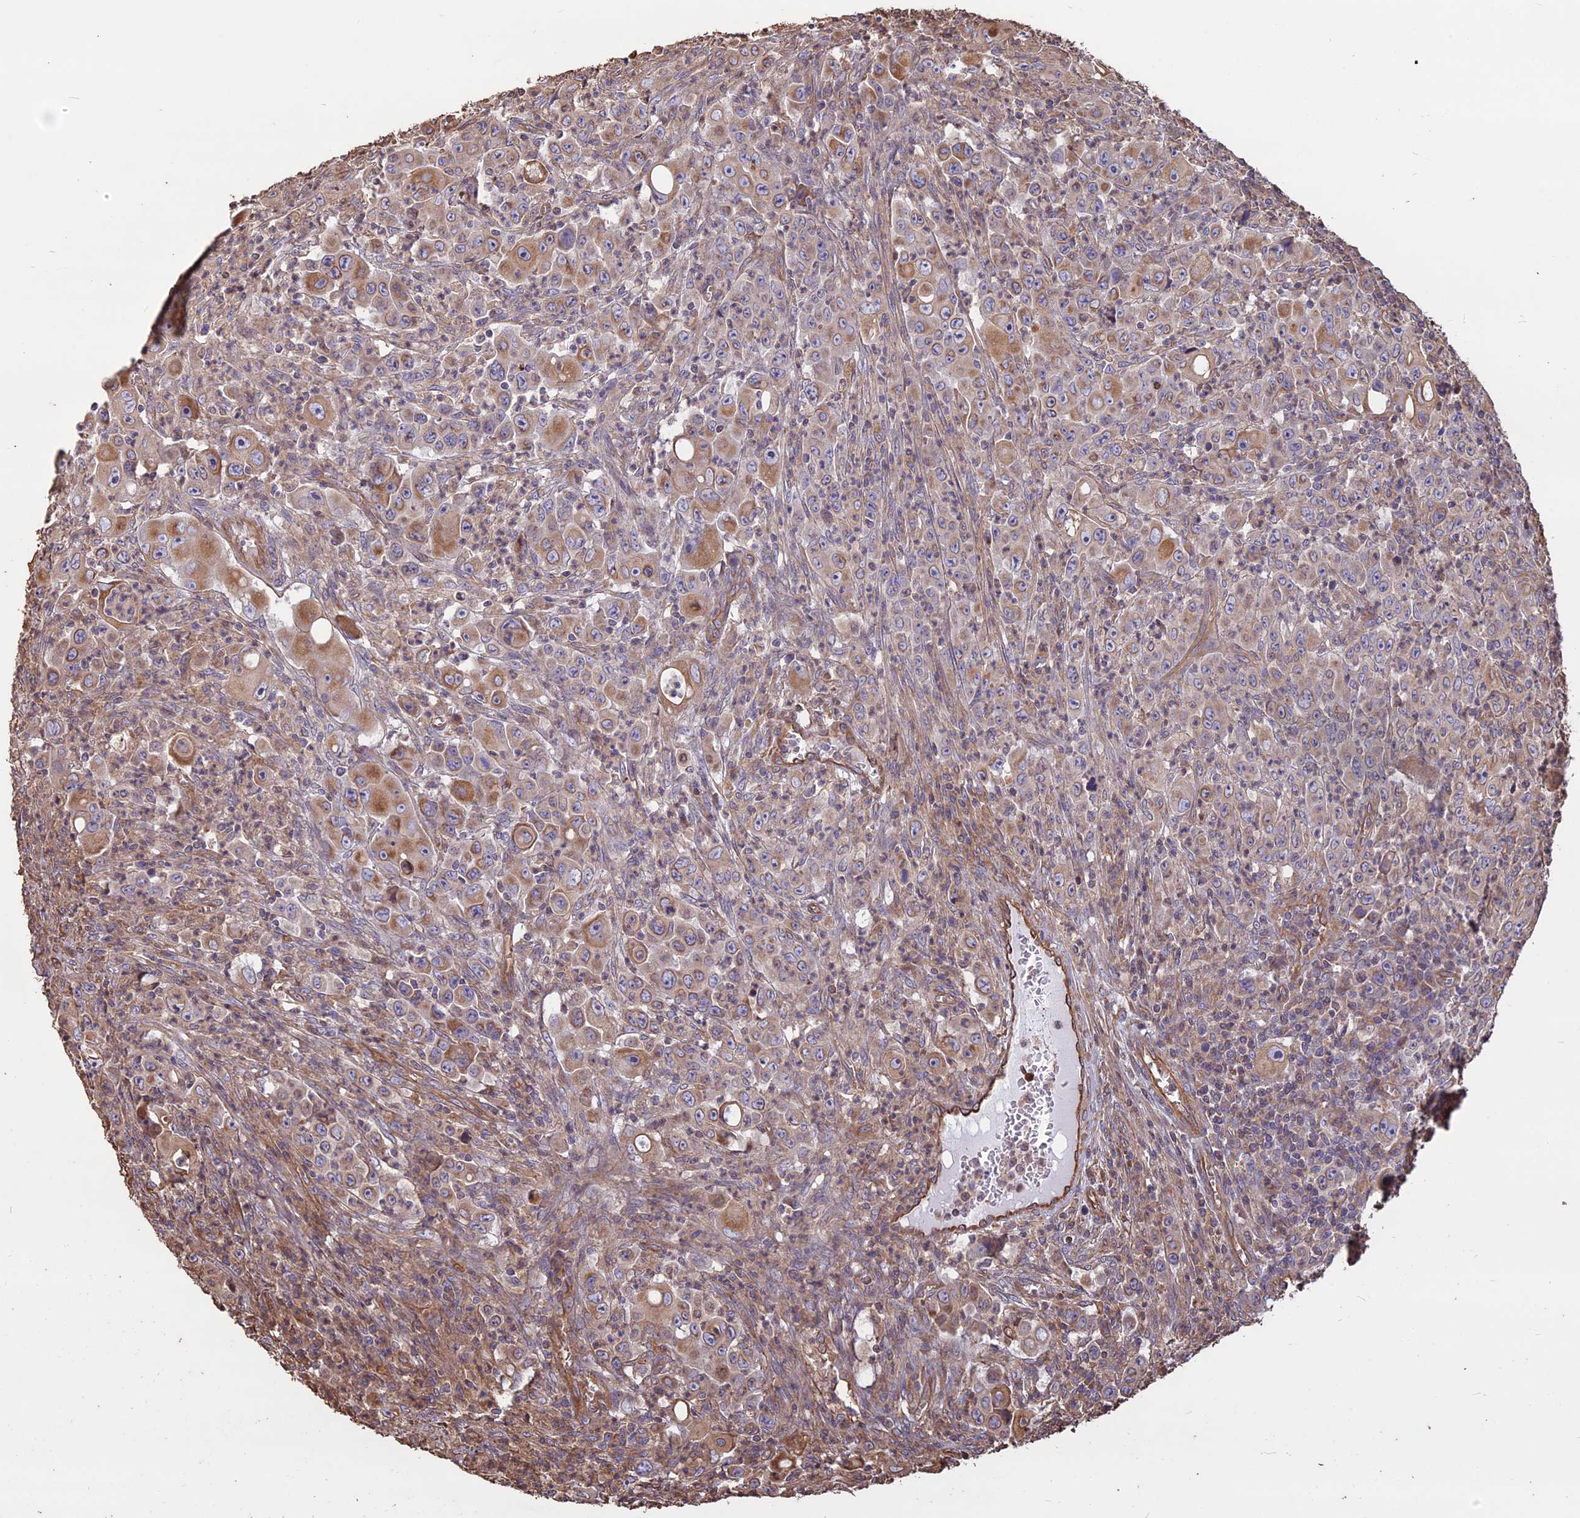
{"staining": {"intensity": "moderate", "quantity": "25%-75%", "location": "cytoplasmic/membranous"}, "tissue": "colorectal cancer", "cell_type": "Tumor cells", "image_type": "cancer", "snomed": [{"axis": "morphology", "description": "Adenocarcinoma, NOS"}, {"axis": "topography", "description": "Colon"}], "caption": "There is medium levels of moderate cytoplasmic/membranous staining in tumor cells of adenocarcinoma (colorectal), as demonstrated by immunohistochemical staining (brown color).", "gene": "CCDC148", "patient": {"sex": "male", "age": 51}}